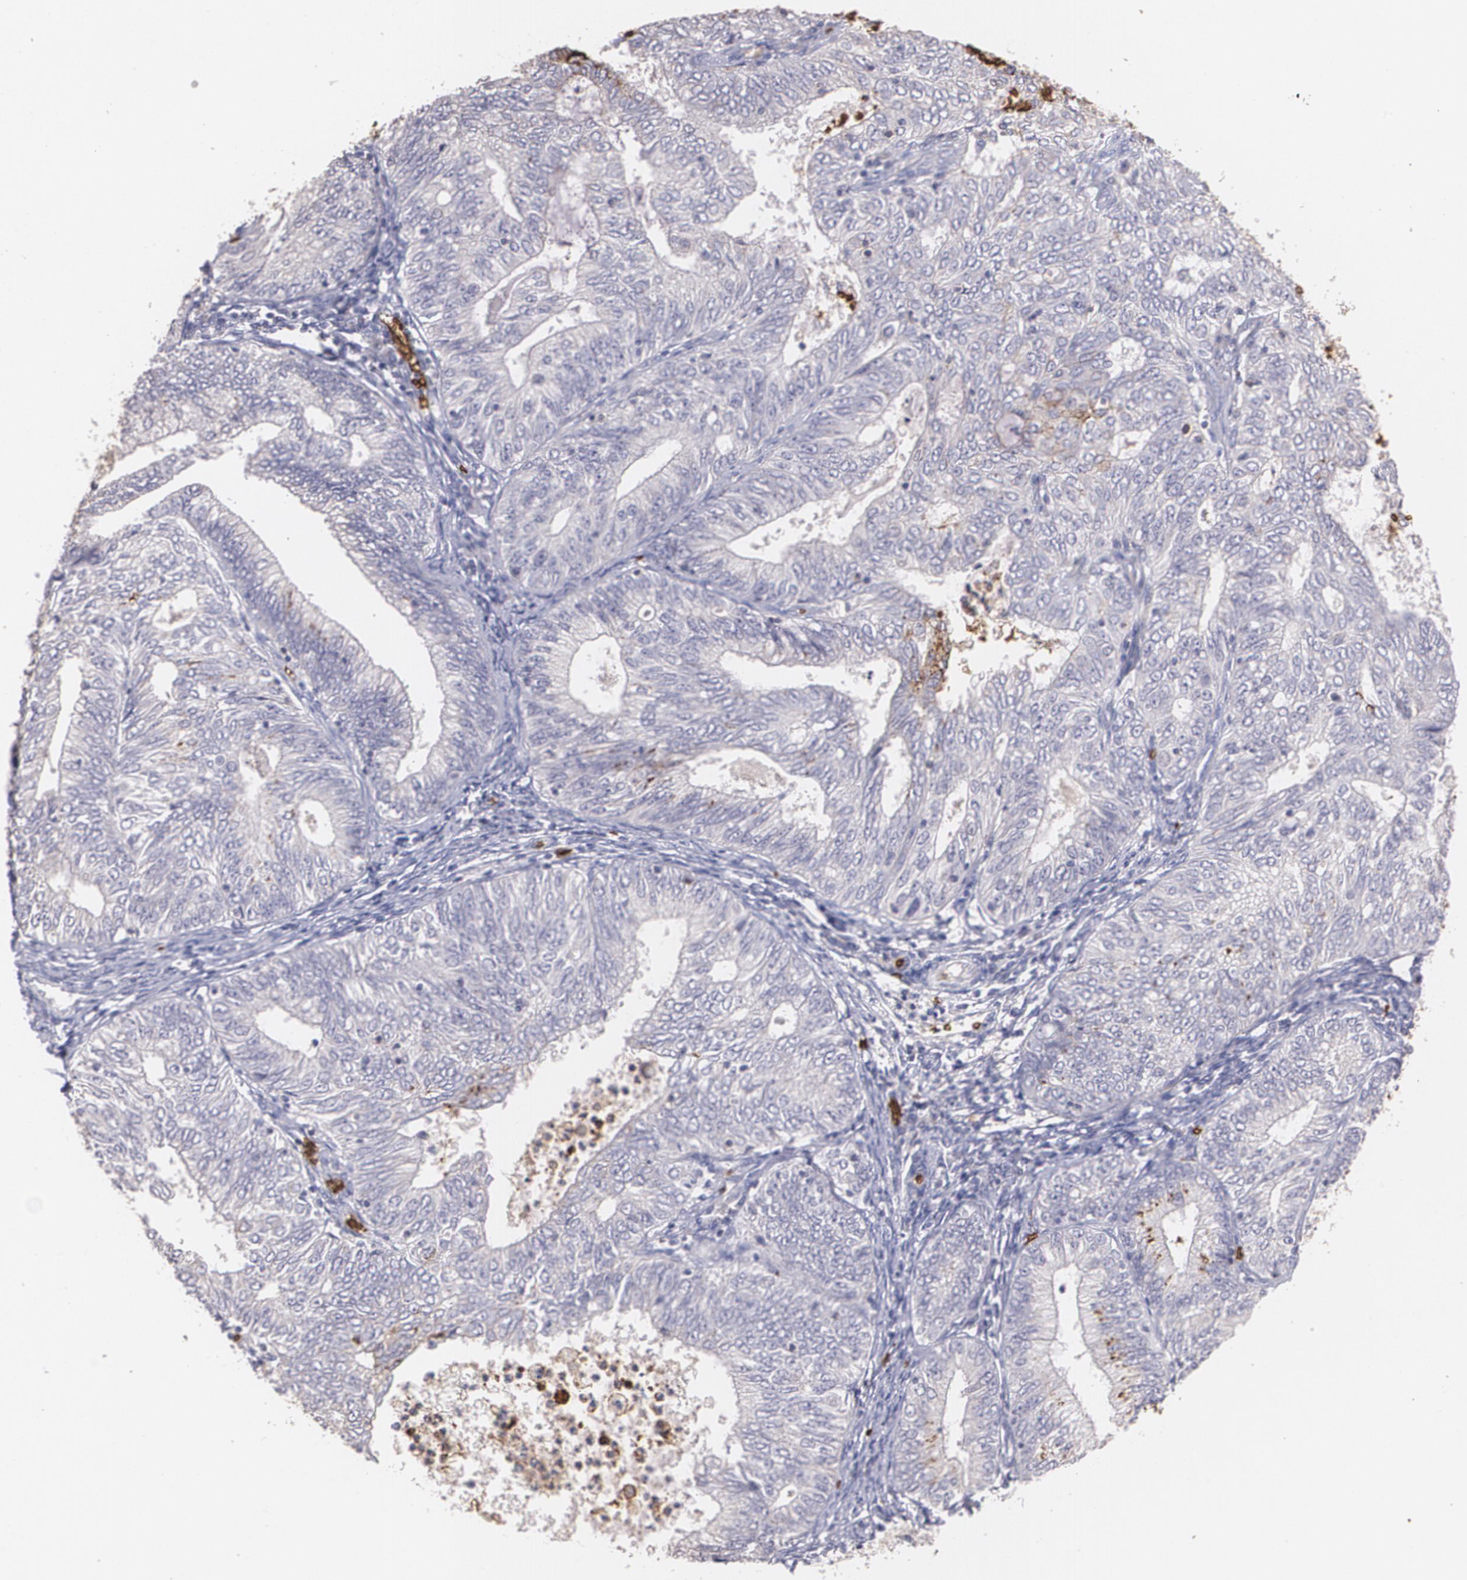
{"staining": {"intensity": "moderate", "quantity": "<25%", "location": "cytoplasmic/membranous"}, "tissue": "endometrial cancer", "cell_type": "Tumor cells", "image_type": "cancer", "snomed": [{"axis": "morphology", "description": "Adenocarcinoma, NOS"}, {"axis": "topography", "description": "Endometrium"}], "caption": "DAB (3,3'-diaminobenzidine) immunohistochemical staining of endometrial cancer exhibits moderate cytoplasmic/membranous protein expression in approximately <25% of tumor cells. (DAB (3,3'-diaminobenzidine) = brown stain, brightfield microscopy at high magnification).", "gene": "SLC2A1", "patient": {"sex": "female", "age": 69}}